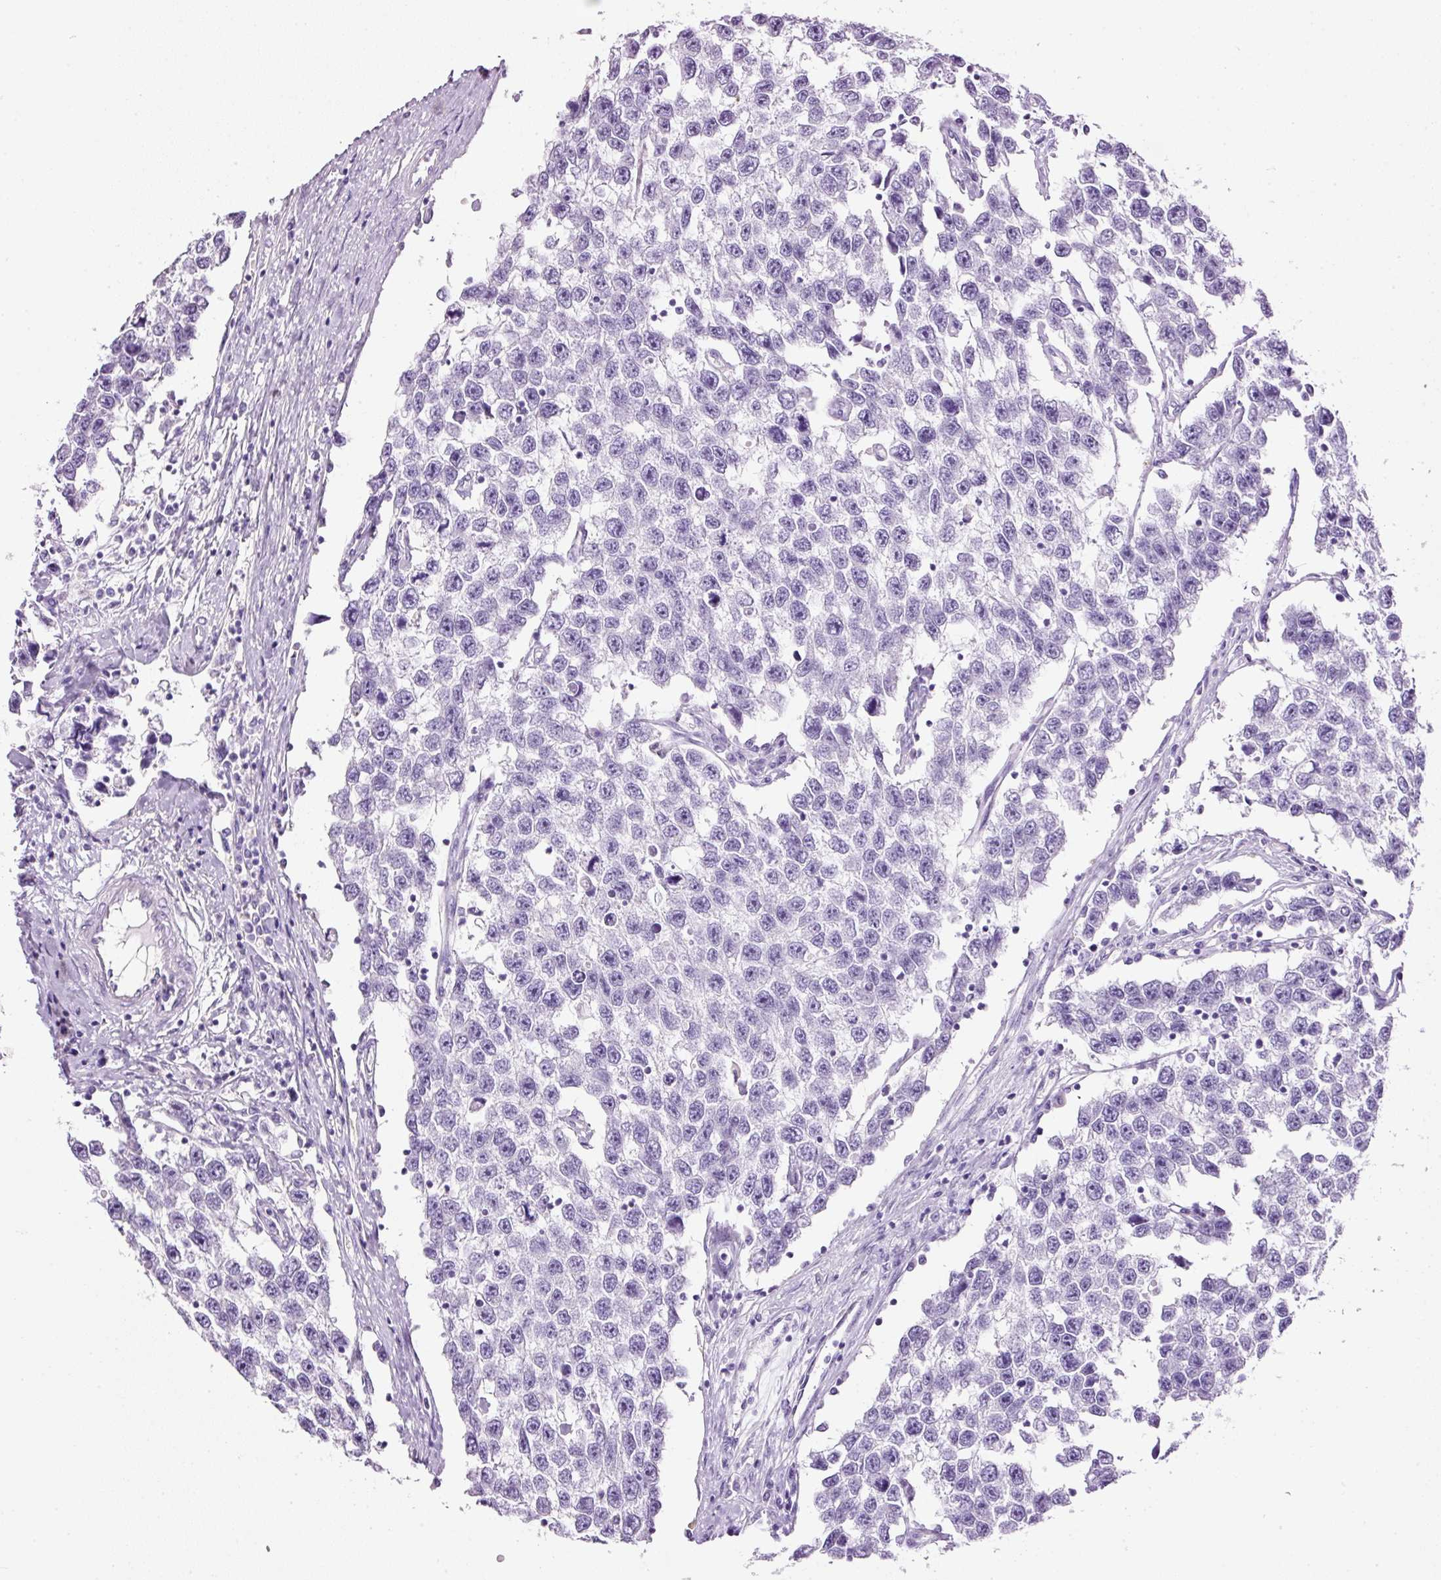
{"staining": {"intensity": "negative", "quantity": "none", "location": "none"}, "tissue": "testis cancer", "cell_type": "Tumor cells", "image_type": "cancer", "snomed": [{"axis": "morphology", "description": "Seminoma, NOS"}, {"axis": "topography", "description": "Testis"}], "caption": "A high-resolution micrograph shows IHC staining of testis cancer, which reveals no significant positivity in tumor cells.", "gene": "BSND", "patient": {"sex": "male", "age": 33}}